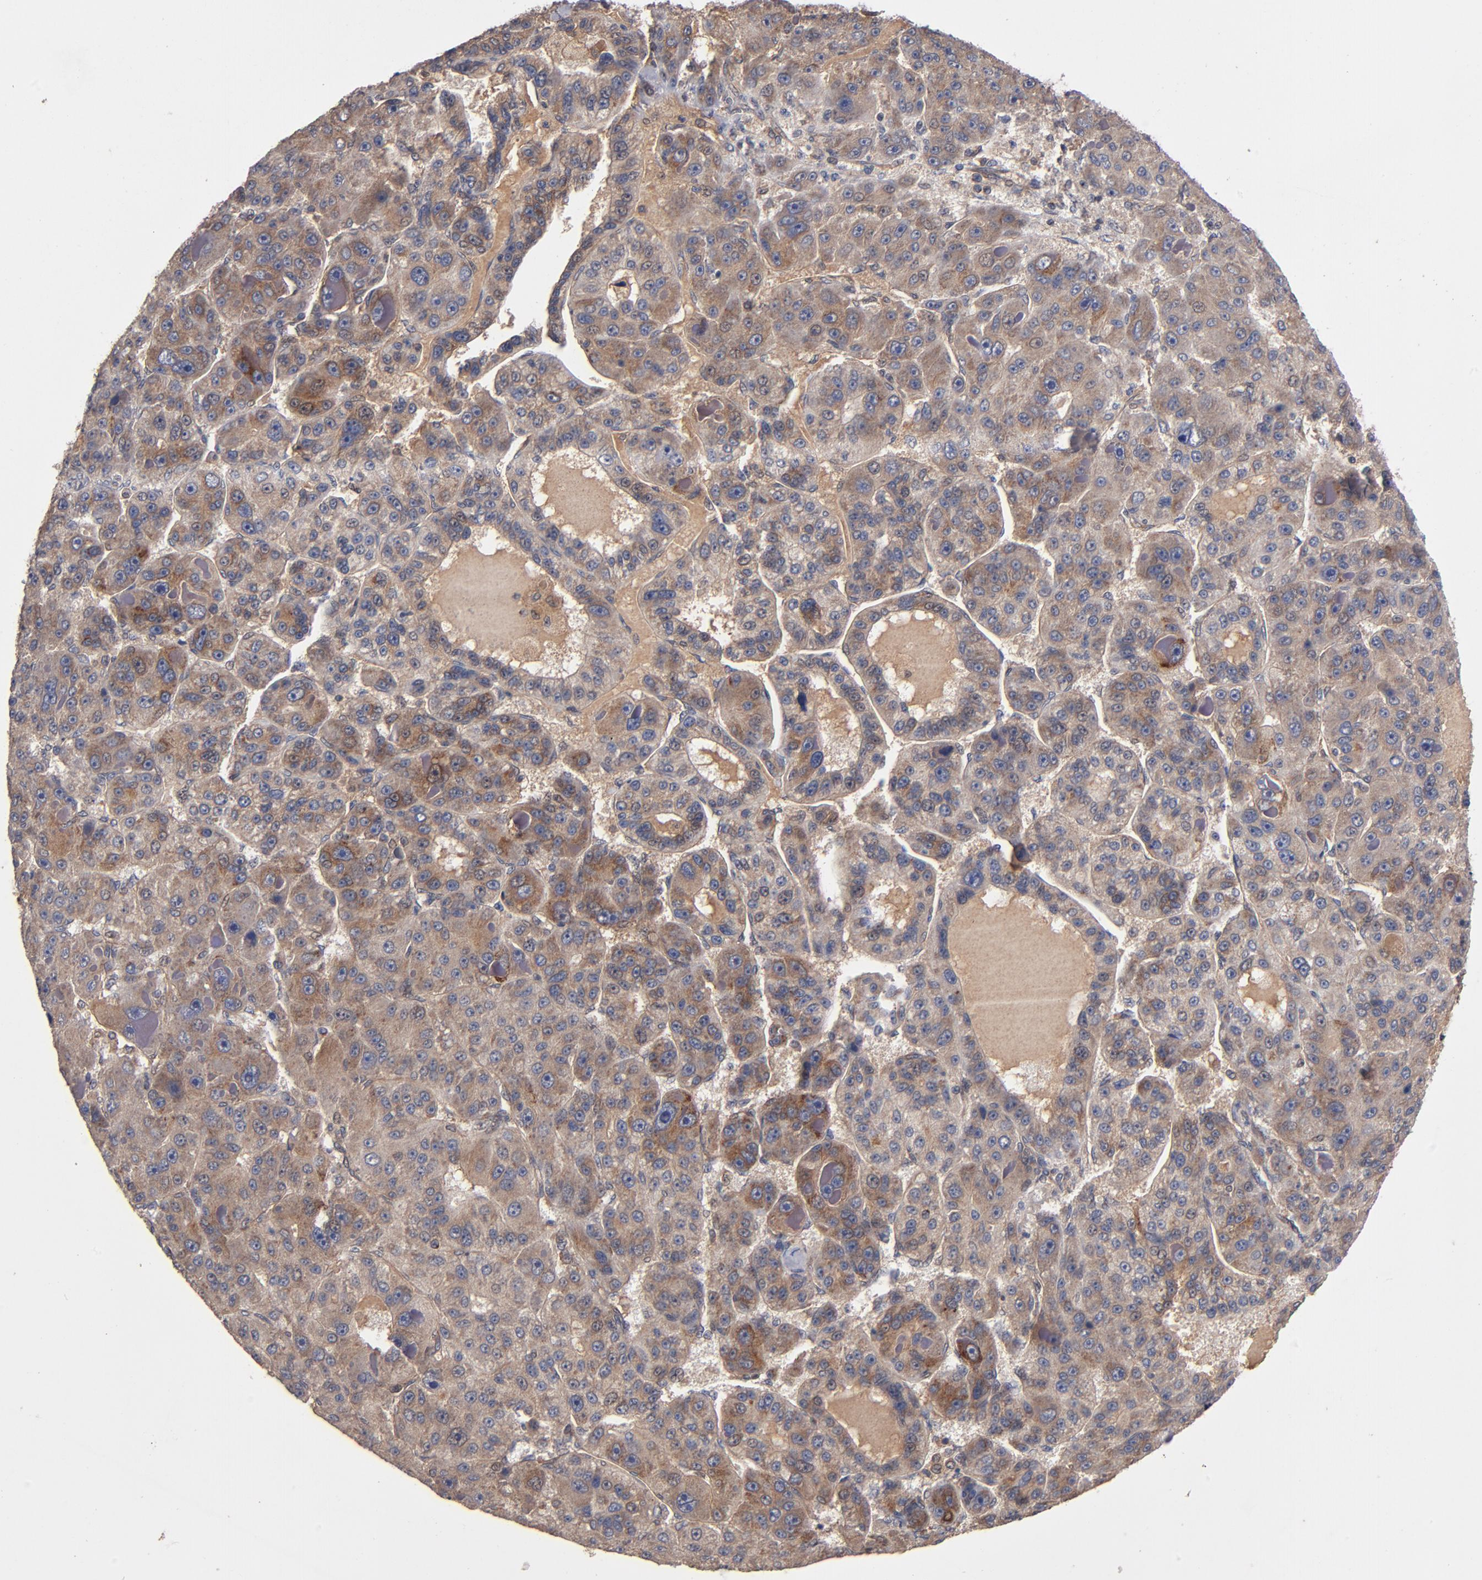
{"staining": {"intensity": "moderate", "quantity": ">75%", "location": "cytoplasmic/membranous"}, "tissue": "liver cancer", "cell_type": "Tumor cells", "image_type": "cancer", "snomed": [{"axis": "morphology", "description": "Carcinoma, Hepatocellular, NOS"}, {"axis": "topography", "description": "Liver"}], "caption": "An image showing moderate cytoplasmic/membranous expression in about >75% of tumor cells in hepatocellular carcinoma (liver), as visualized by brown immunohistochemical staining.", "gene": "BDKRB1", "patient": {"sex": "male", "age": 76}}